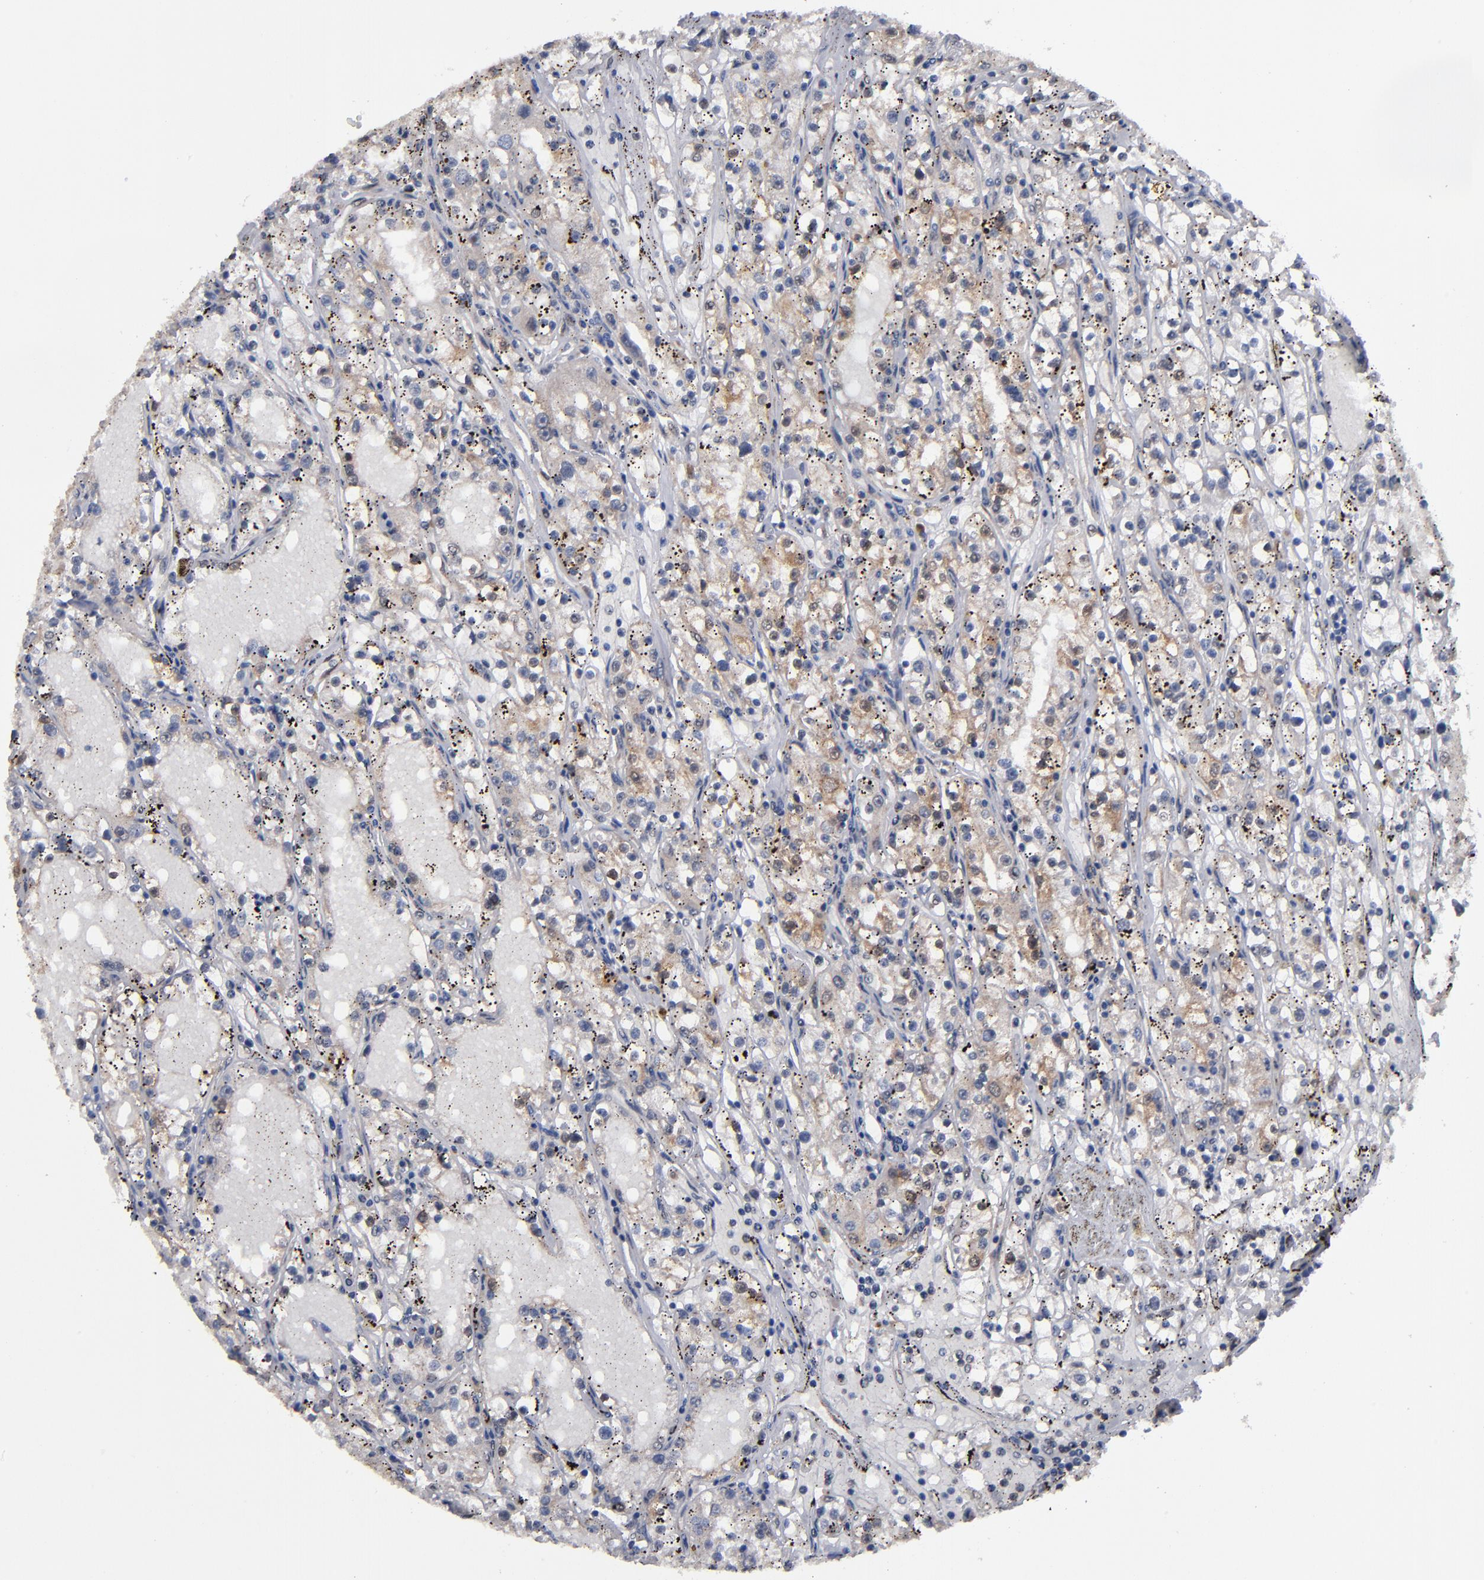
{"staining": {"intensity": "weak", "quantity": "<25%", "location": "cytoplasmic/membranous"}, "tissue": "renal cancer", "cell_type": "Tumor cells", "image_type": "cancer", "snomed": [{"axis": "morphology", "description": "Adenocarcinoma, NOS"}, {"axis": "topography", "description": "Kidney"}], "caption": "Tumor cells are negative for protein expression in human renal adenocarcinoma.", "gene": "ALG13", "patient": {"sex": "male", "age": 56}}